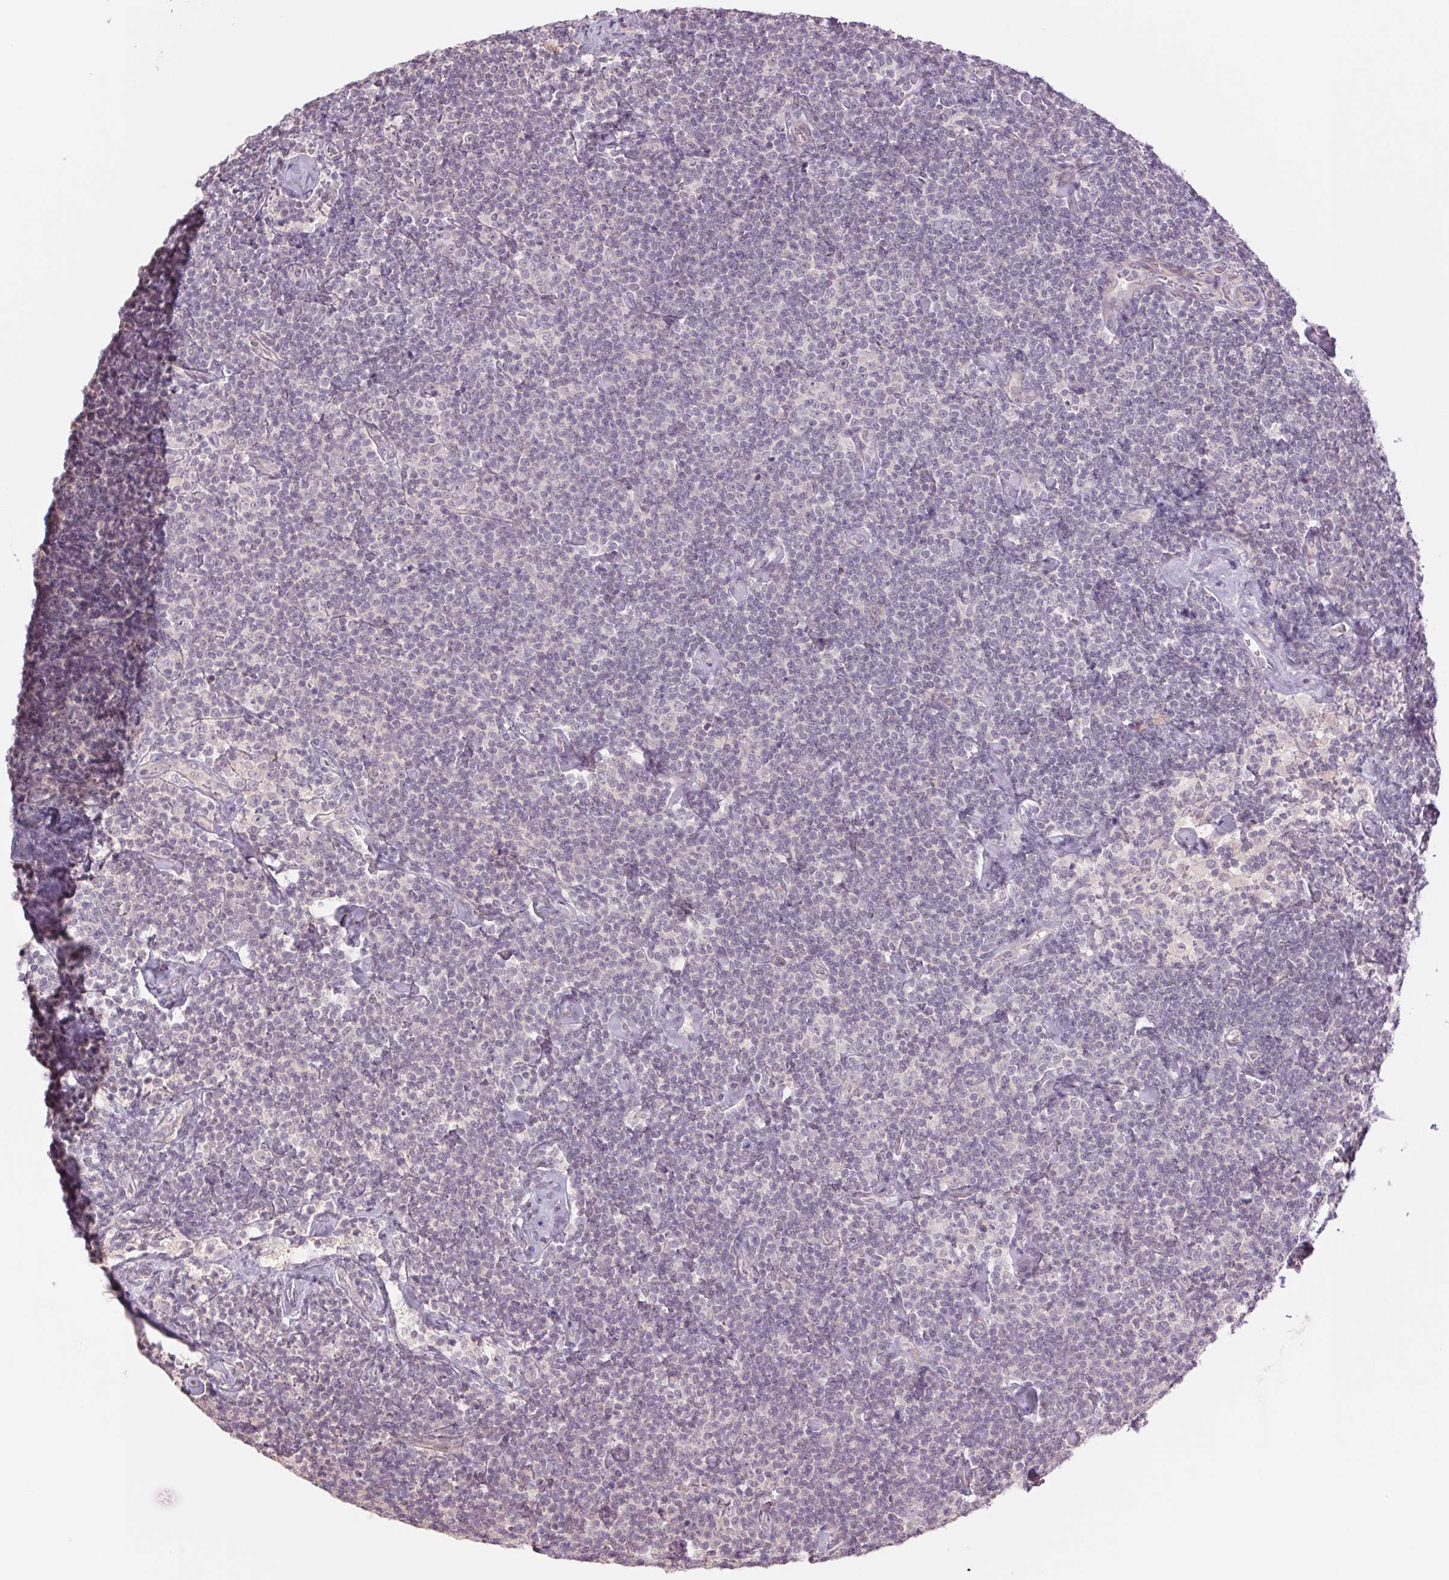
{"staining": {"intensity": "negative", "quantity": "none", "location": "none"}, "tissue": "lymphoma", "cell_type": "Tumor cells", "image_type": "cancer", "snomed": [{"axis": "morphology", "description": "Malignant lymphoma, non-Hodgkin's type, Low grade"}, {"axis": "topography", "description": "Lymph node"}], "caption": "There is no significant expression in tumor cells of lymphoma.", "gene": "PPIA", "patient": {"sex": "male", "age": 81}}